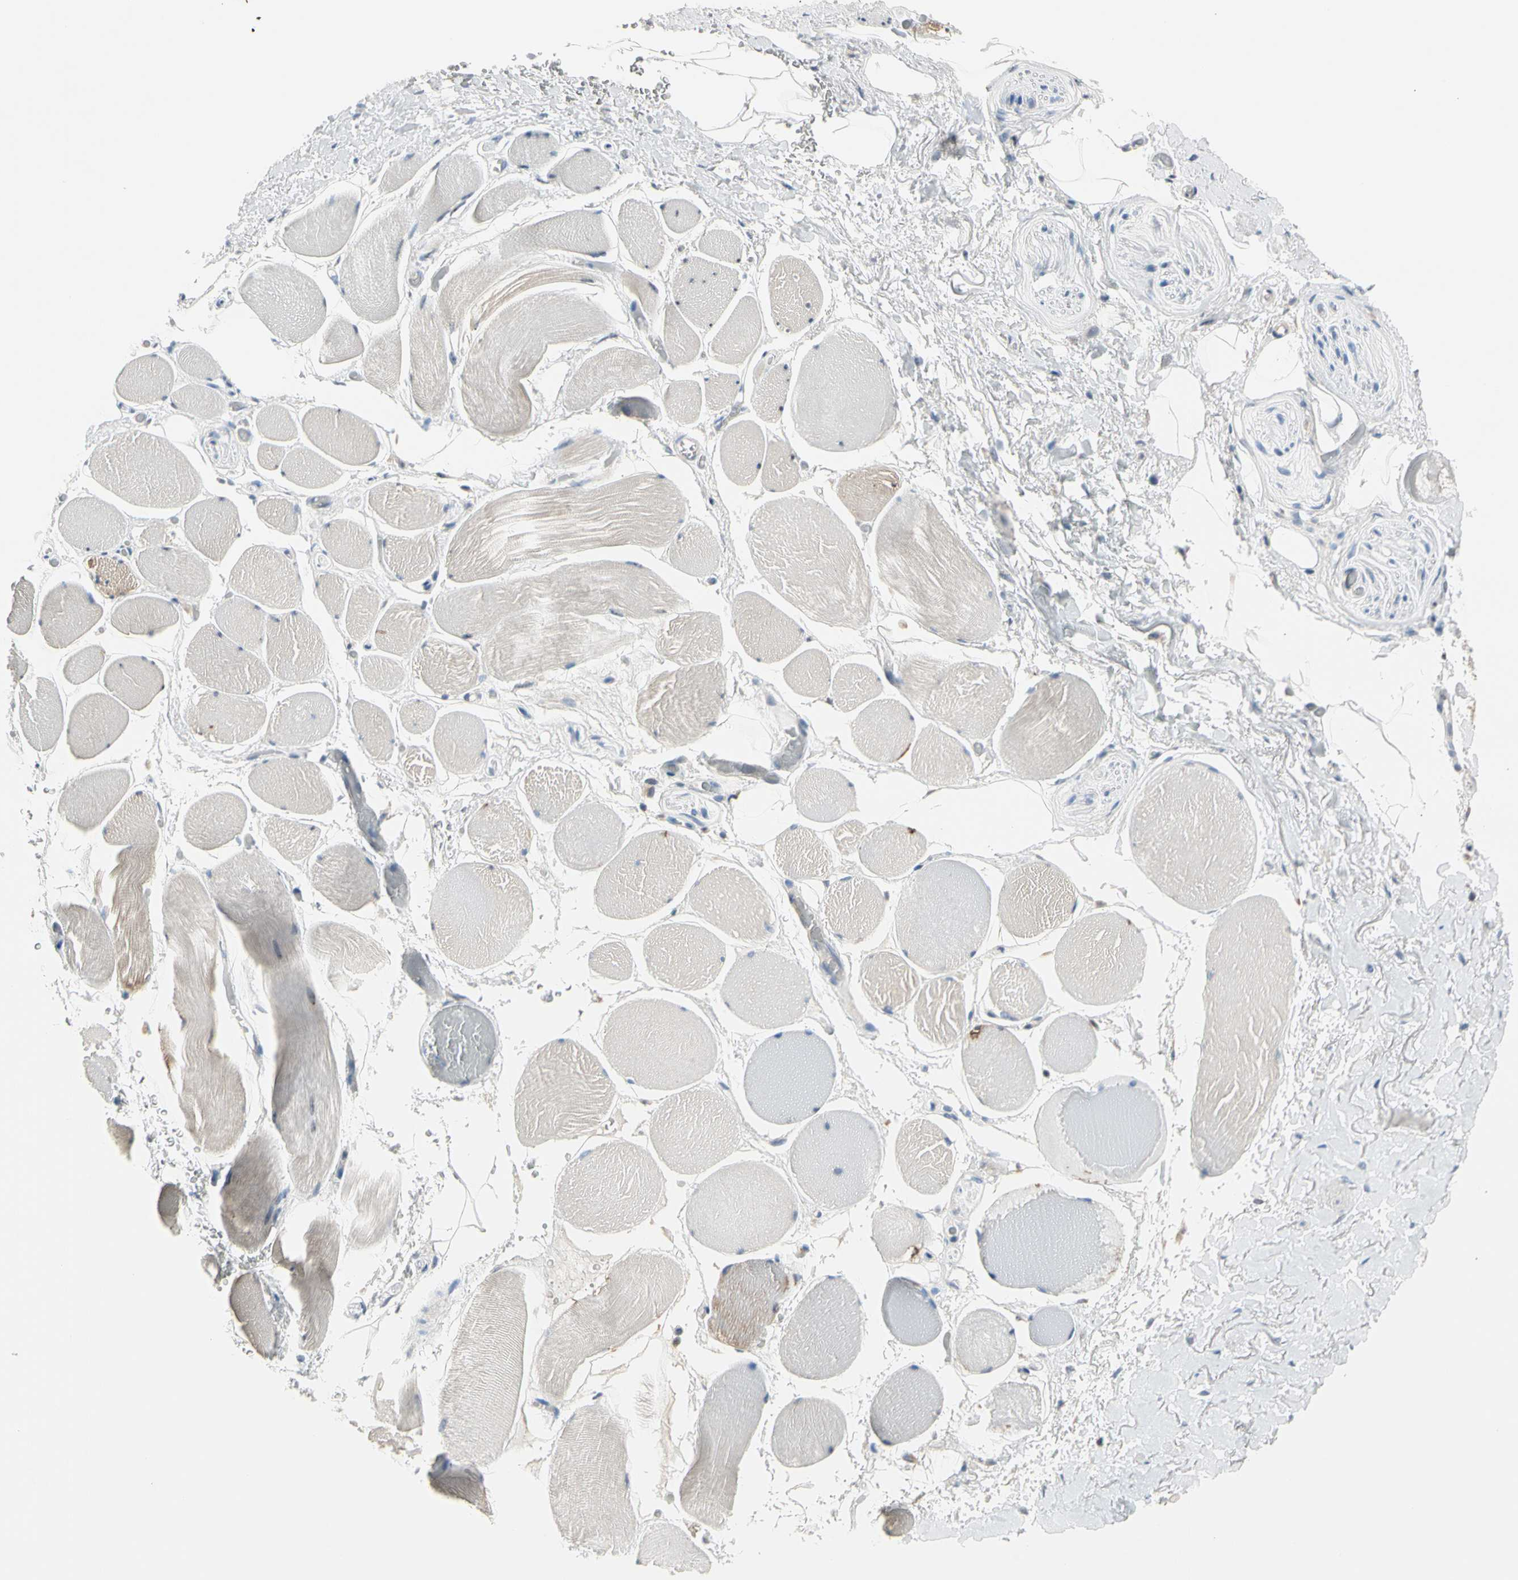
{"staining": {"intensity": "negative", "quantity": "none", "location": "none"}, "tissue": "adipose tissue", "cell_type": "Adipocytes", "image_type": "normal", "snomed": [{"axis": "morphology", "description": "Normal tissue, NOS"}, {"axis": "topography", "description": "Soft tissue"}, {"axis": "topography", "description": "Peripheral nerve tissue"}], "caption": "Adipocytes show no significant staining in normal adipose tissue.", "gene": "MARK1", "patient": {"sex": "female", "age": 71}}